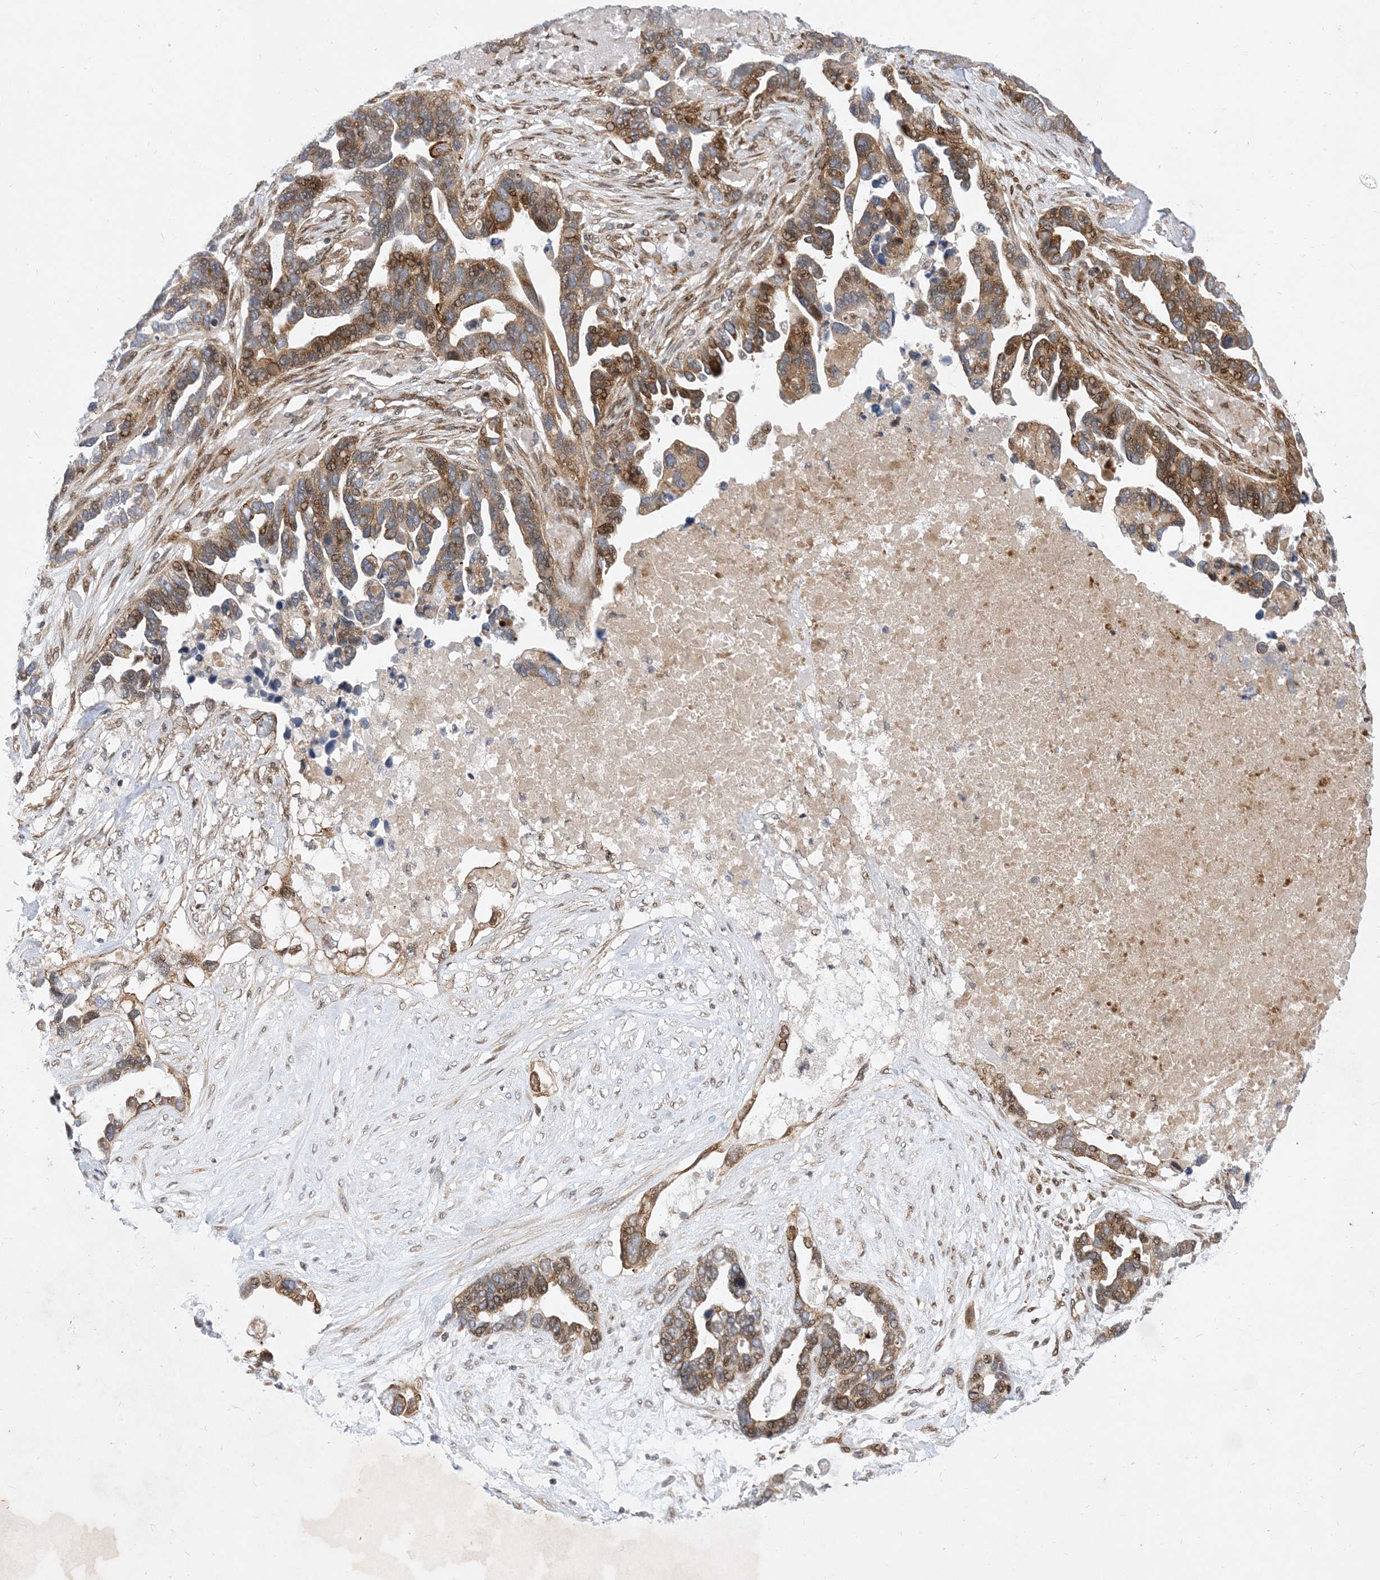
{"staining": {"intensity": "moderate", "quantity": ">75%", "location": "cytoplasmic/membranous"}, "tissue": "ovarian cancer", "cell_type": "Tumor cells", "image_type": "cancer", "snomed": [{"axis": "morphology", "description": "Cystadenocarcinoma, serous, NOS"}, {"axis": "topography", "description": "Ovary"}], "caption": "Serous cystadenocarcinoma (ovarian) stained with immunohistochemistry (IHC) displays moderate cytoplasmic/membranous staining in approximately >75% of tumor cells.", "gene": "TYSND1", "patient": {"sex": "female", "age": 54}}